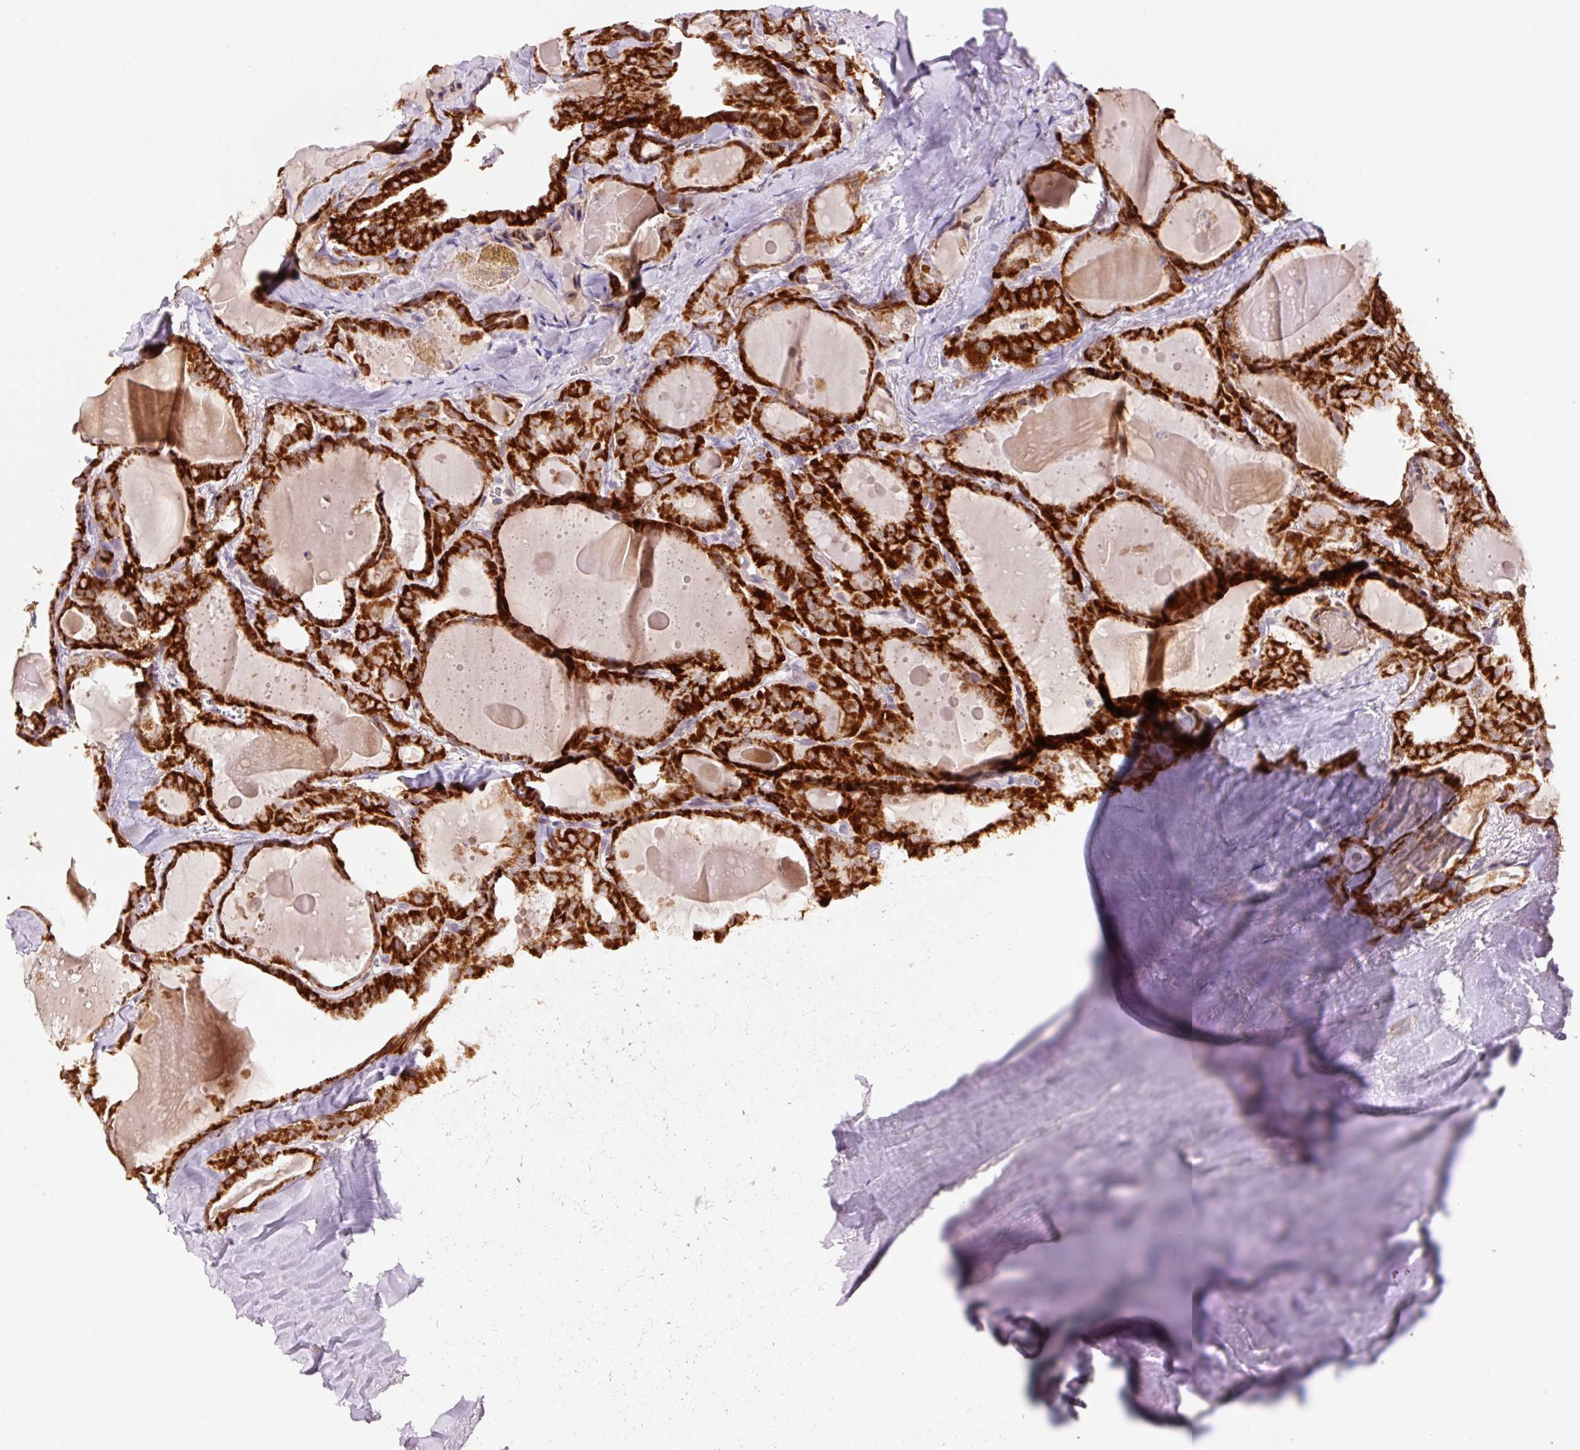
{"staining": {"intensity": "strong", "quantity": ">75%", "location": "cytoplasmic/membranous"}, "tissue": "thyroid cancer", "cell_type": "Tumor cells", "image_type": "cancer", "snomed": [{"axis": "morphology", "description": "Papillary adenocarcinoma, NOS"}, {"axis": "topography", "description": "Thyroid gland"}], "caption": "Protein staining reveals strong cytoplasmic/membranous positivity in approximately >75% of tumor cells in thyroid papillary adenocarcinoma. (DAB (3,3'-diaminobenzidine) IHC with brightfield microscopy, high magnification).", "gene": "PCK2", "patient": {"sex": "male", "age": 52}}